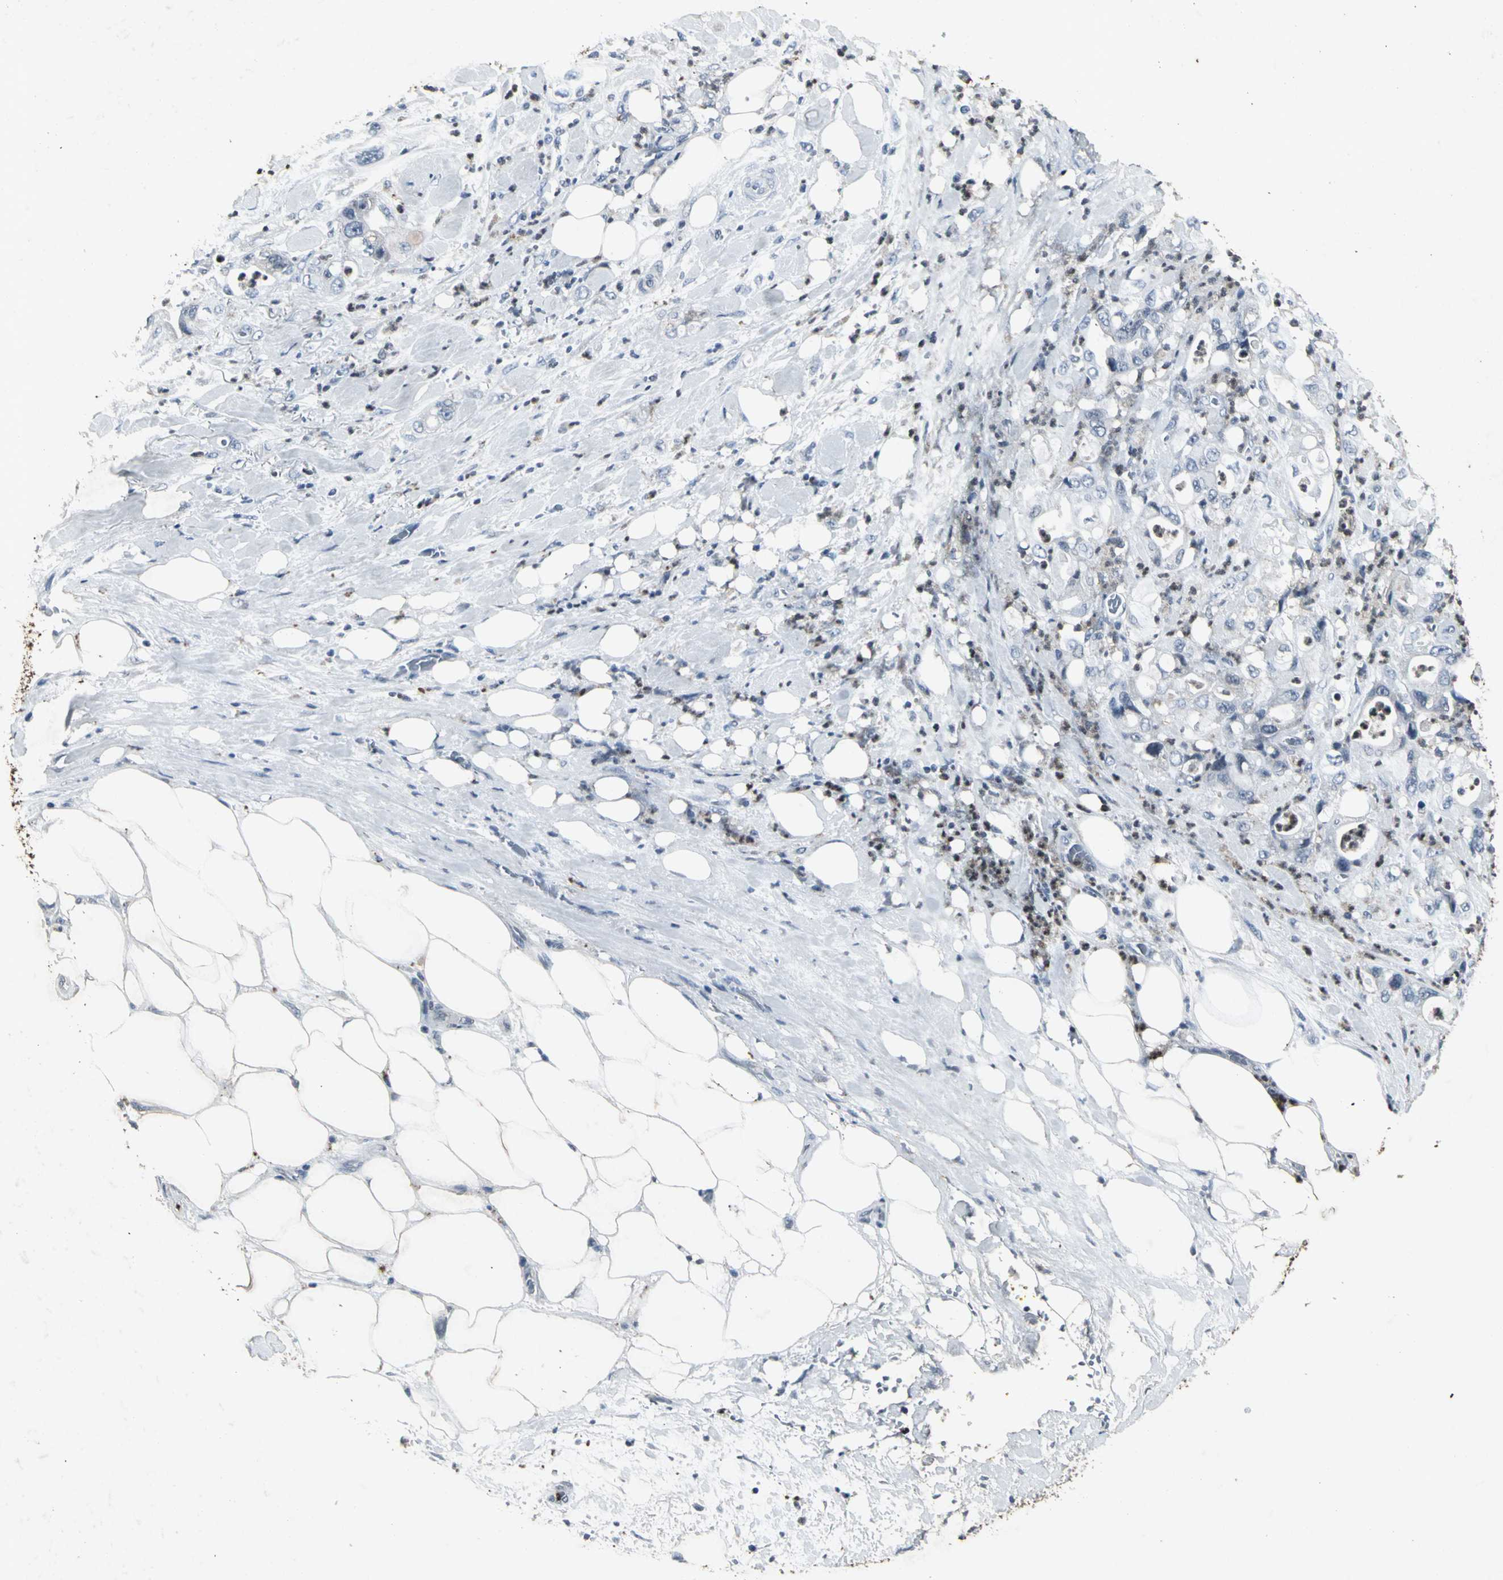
{"staining": {"intensity": "negative", "quantity": "none", "location": "none"}, "tissue": "pancreatic cancer", "cell_type": "Tumor cells", "image_type": "cancer", "snomed": [{"axis": "morphology", "description": "Adenocarcinoma, NOS"}, {"axis": "topography", "description": "Pancreas"}], "caption": "Immunohistochemical staining of human pancreatic adenocarcinoma reveals no significant staining in tumor cells.", "gene": "BMP4", "patient": {"sex": "male", "age": 70}}